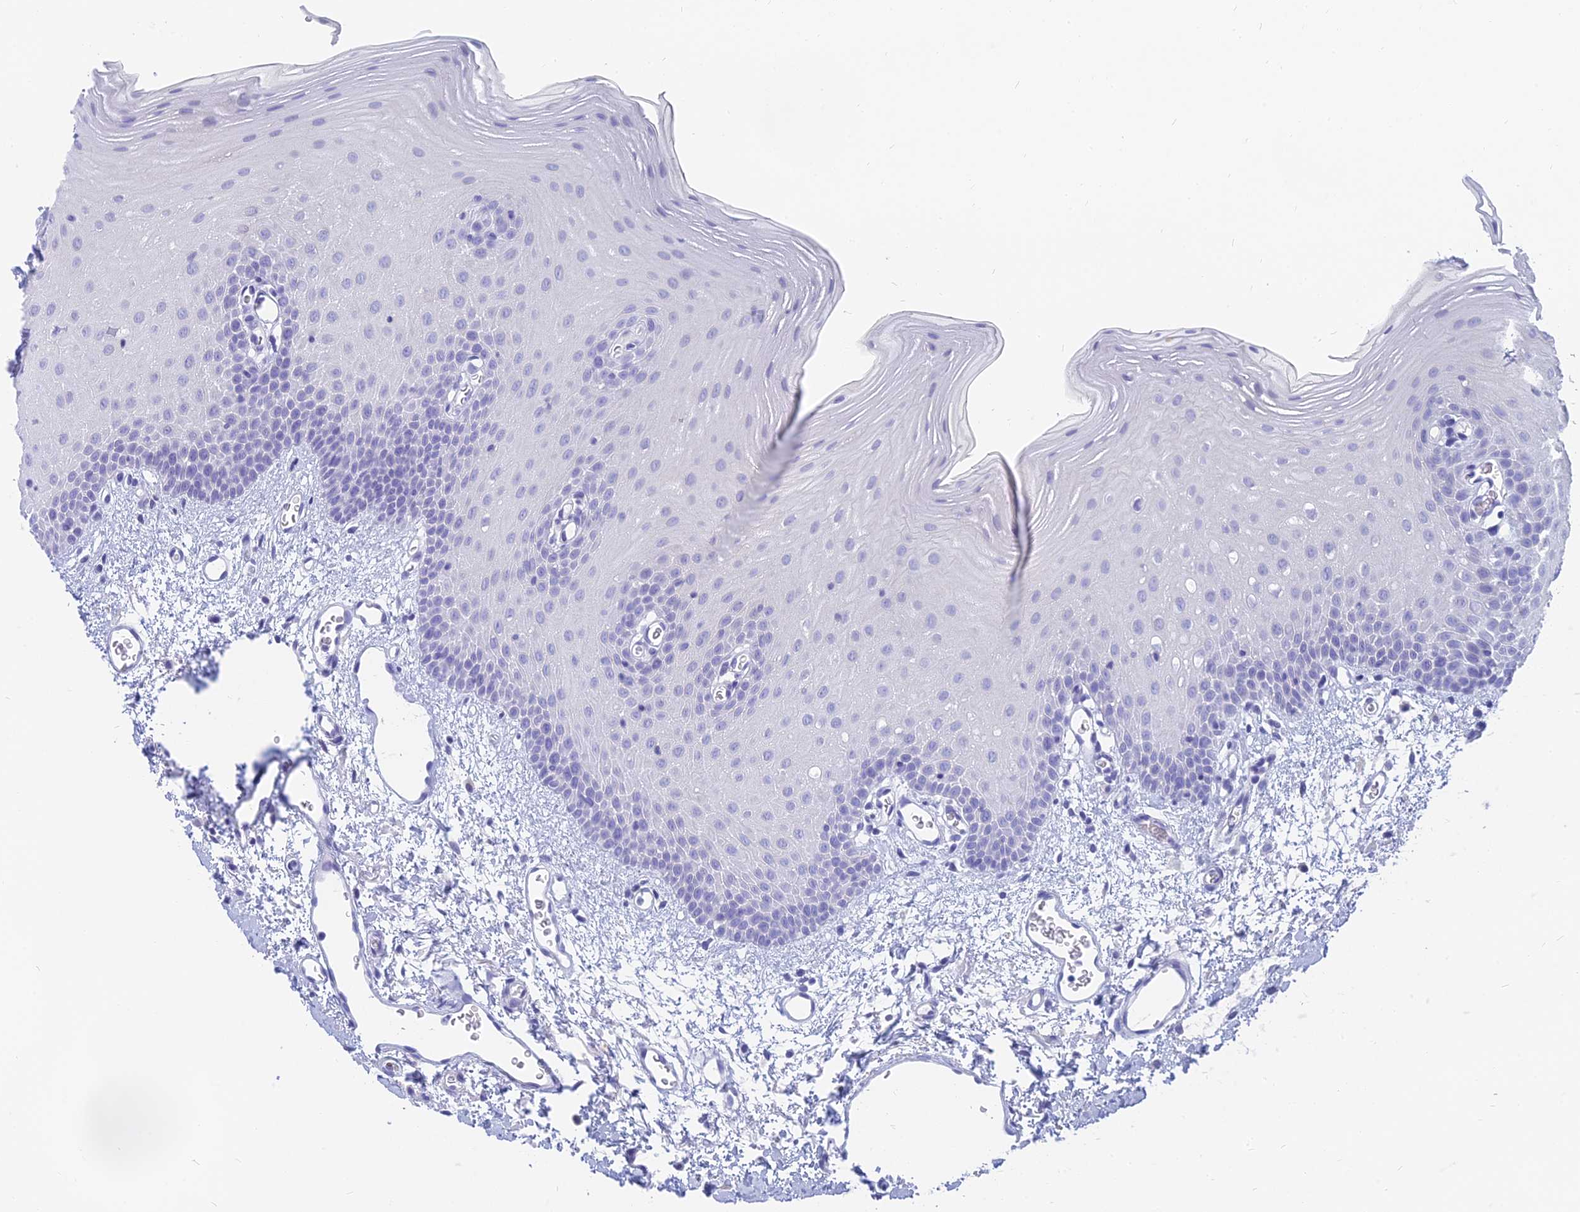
{"staining": {"intensity": "negative", "quantity": "none", "location": "none"}, "tissue": "oral mucosa", "cell_type": "Squamous epithelial cells", "image_type": "normal", "snomed": [{"axis": "morphology", "description": "Normal tissue, NOS"}, {"axis": "topography", "description": "Oral tissue"}], "caption": "This is a photomicrograph of immunohistochemistry staining of normal oral mucosa, which shows no staining in squamous epithelial cells. (DAB (3,3'-diaminobenzidine) IHC visualized using brightfield microscopy, high magnification).", "gene": "SLC36A2", "patient": {"sex": "female", "age": 70}}